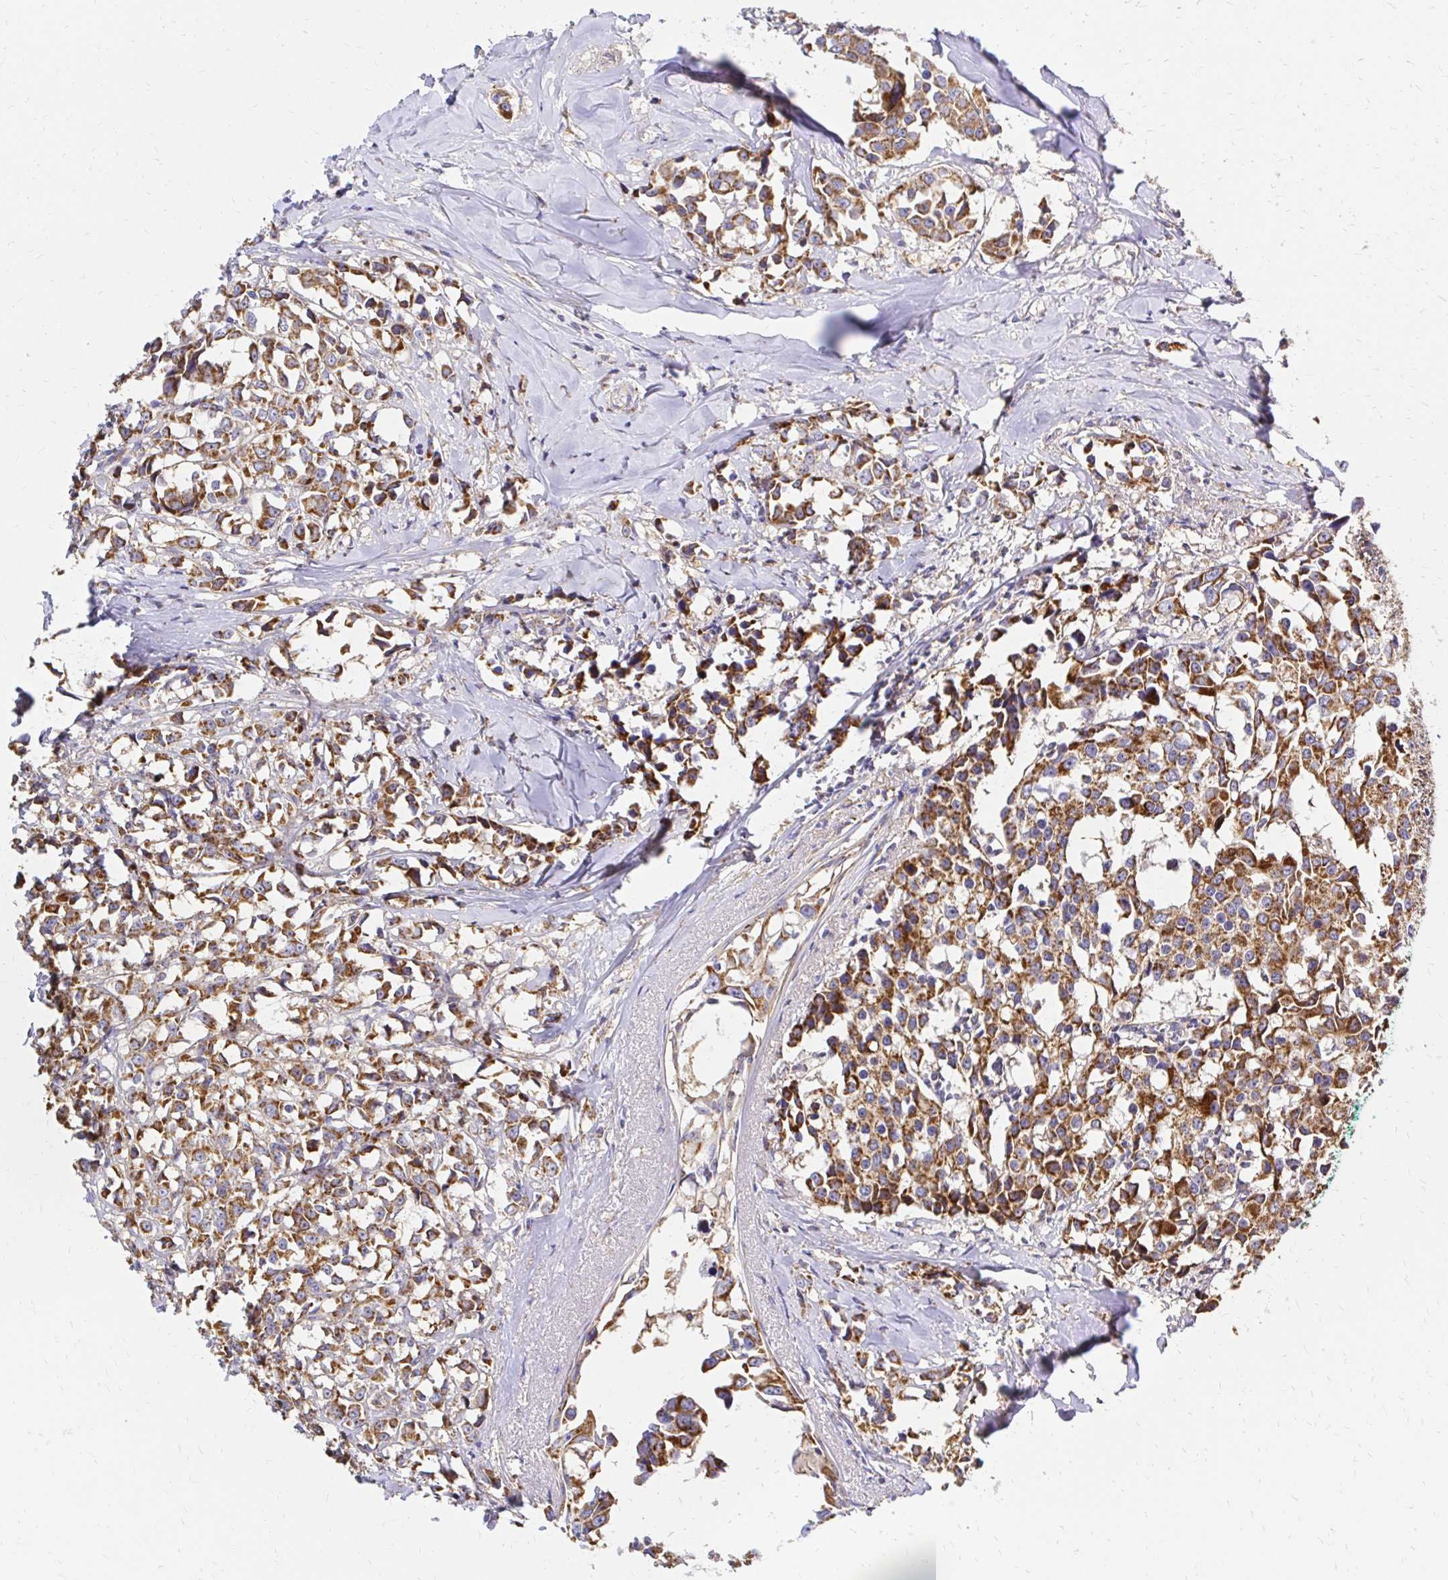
{"staining": {"intensity": "moderate", "quantity": ">75%", "location": "cytoplasmic/membranous"}, "tissue": "breast cancer", "cell_type": "Tumor cells", "image_type": "cancer", "snomed": [{"axis": "morphology", "description": "Duct carcinoma"}, {"axis": "topography", "description": "Breast"}], "caption": "Breast cancer was stained to show a protein in brown. There is medium levels of moderate cytoplasmic/membranous positivity in approximately >75% of tumor cells. (DAB (3,3'-diaminobenzidine) IHC with brightfield microscopy, high magnification).", "gene": "MRPL13", "patient": {"sex": "female", "age": 80}}